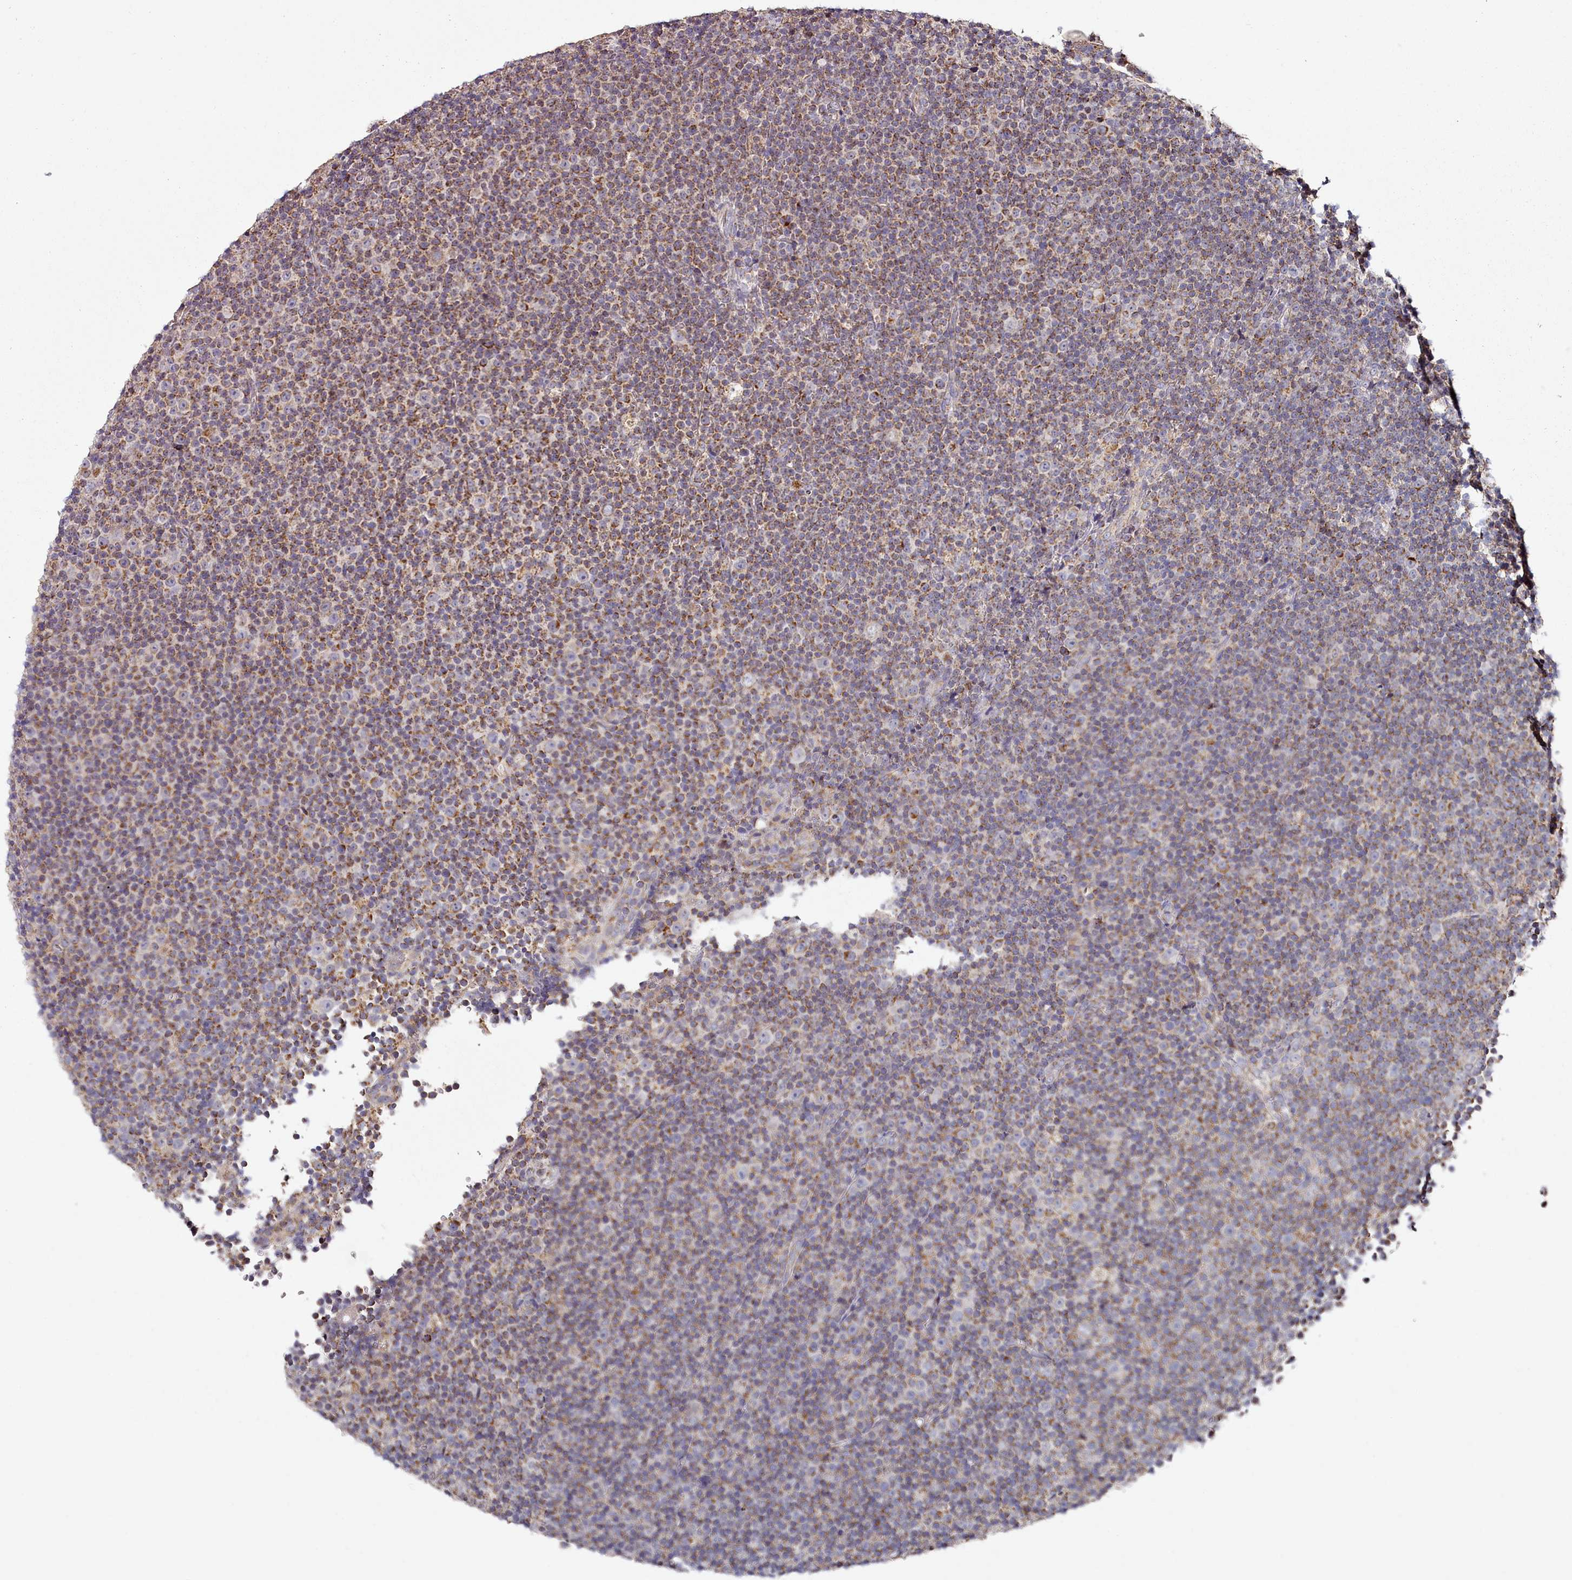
{"staining": {"intensity": "moderate", "quantity": "25%-75%", "location": "cytoplasmic/membranous"}, "tissue": "lymphoma", "cell_type": "Tumor cells", "image_type": "cancer", "snomed": [{"axis": "morphology", "description": "Malignant lymphoma, non-Hodgkin's type, Low grade"}, {"axis": "topography", "description": "Lymph node"}], "caption": "Human lymphoma stained with a protein marker reveals moderate staining in tumor cells.", "gene": "ACSS1", "patient": {"sex": "female", "age": 67}}